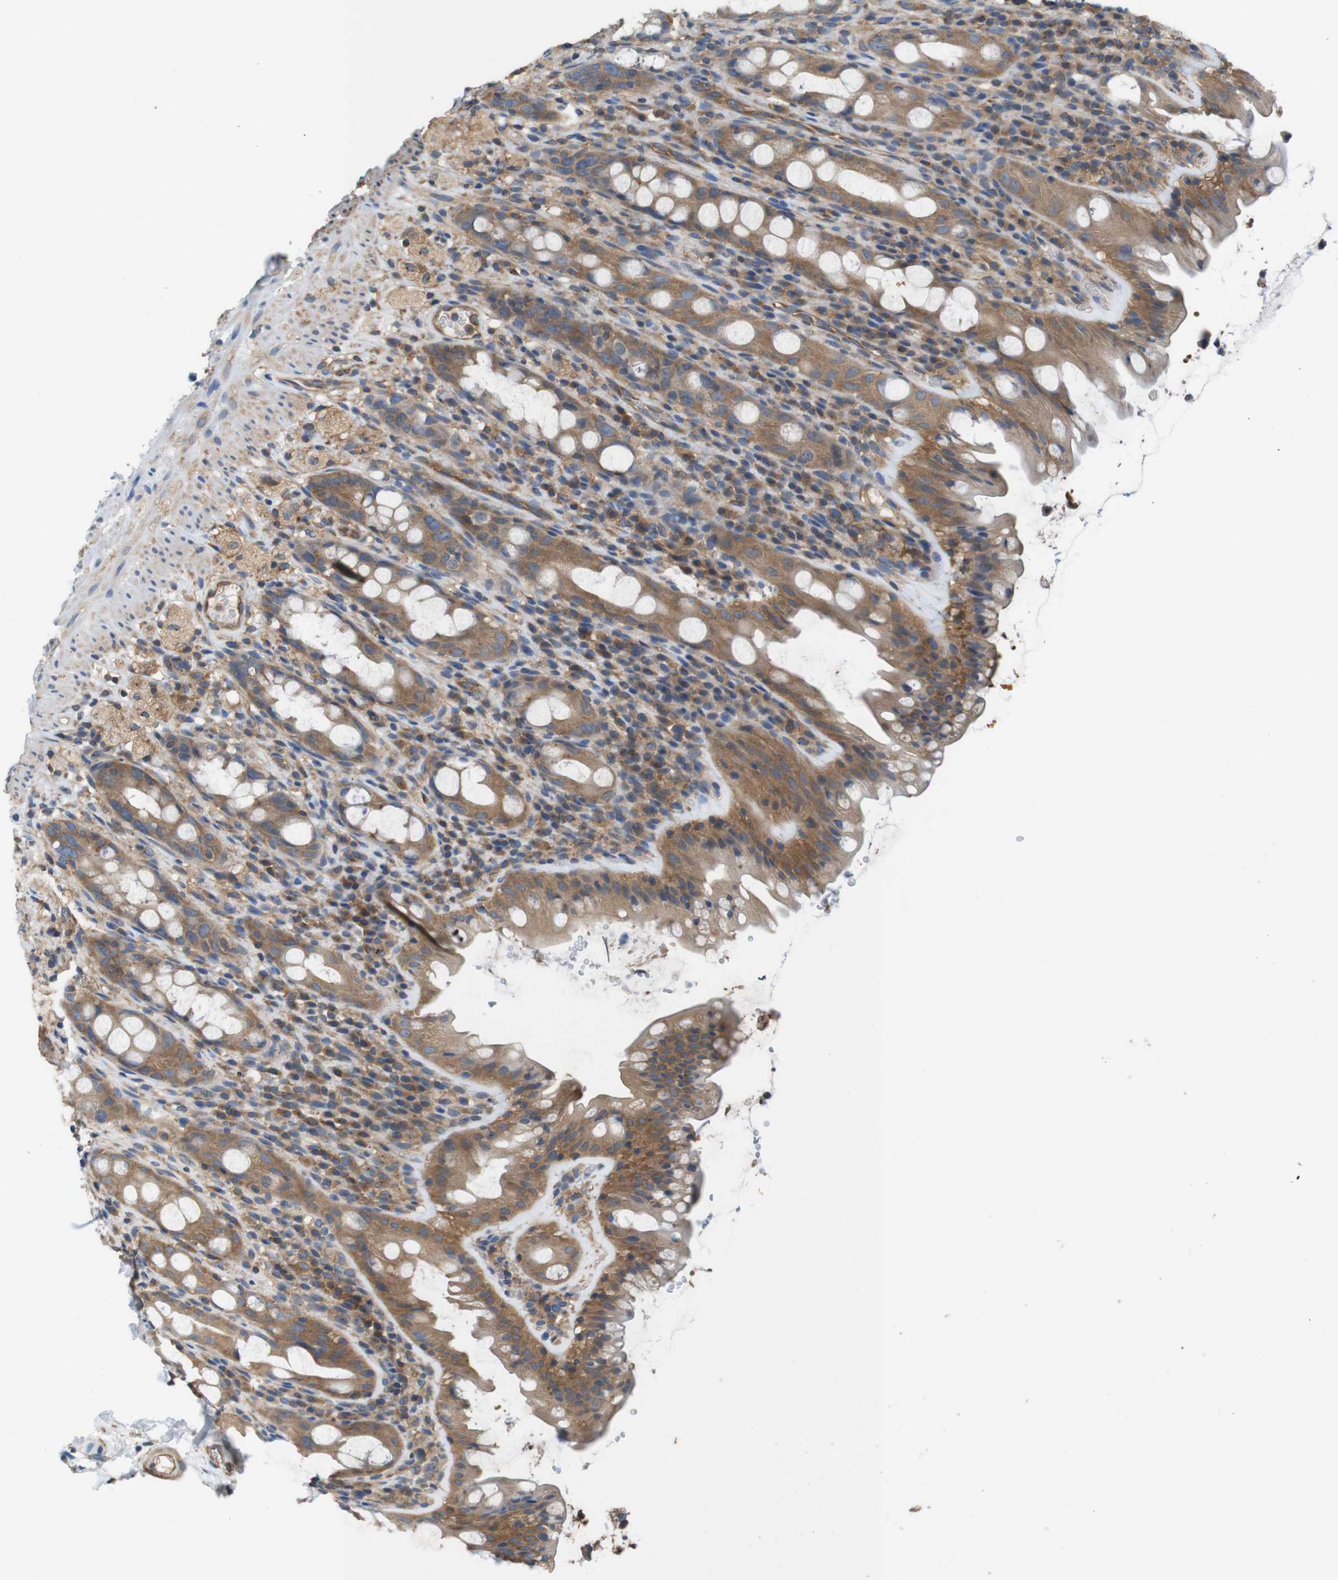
{"staining": {"intensity": "moderate", "quantity": ">75%", "location": "cytoplasmic/membranous"}, "tissue": "rectum", "cell_type": "Glandular cells", "image_type": "normal", "snomed": [{"axis": "morphology", "description": "Normal tissue, NOS"}, {"axis": "topography", "description": "Rectum"}], "caption": "Immunohistochemistry photomicrograph of normal rectum: human rectum stained using IHC demonstrates medium levels of moderate protein expression localized specifically in the cytoplasmic/membranous of glandular cells, appearing as a cytoplasmic/membranous brown color.", "gene": "DCTN1", "patient": {"sex": "male", "age": 44}}